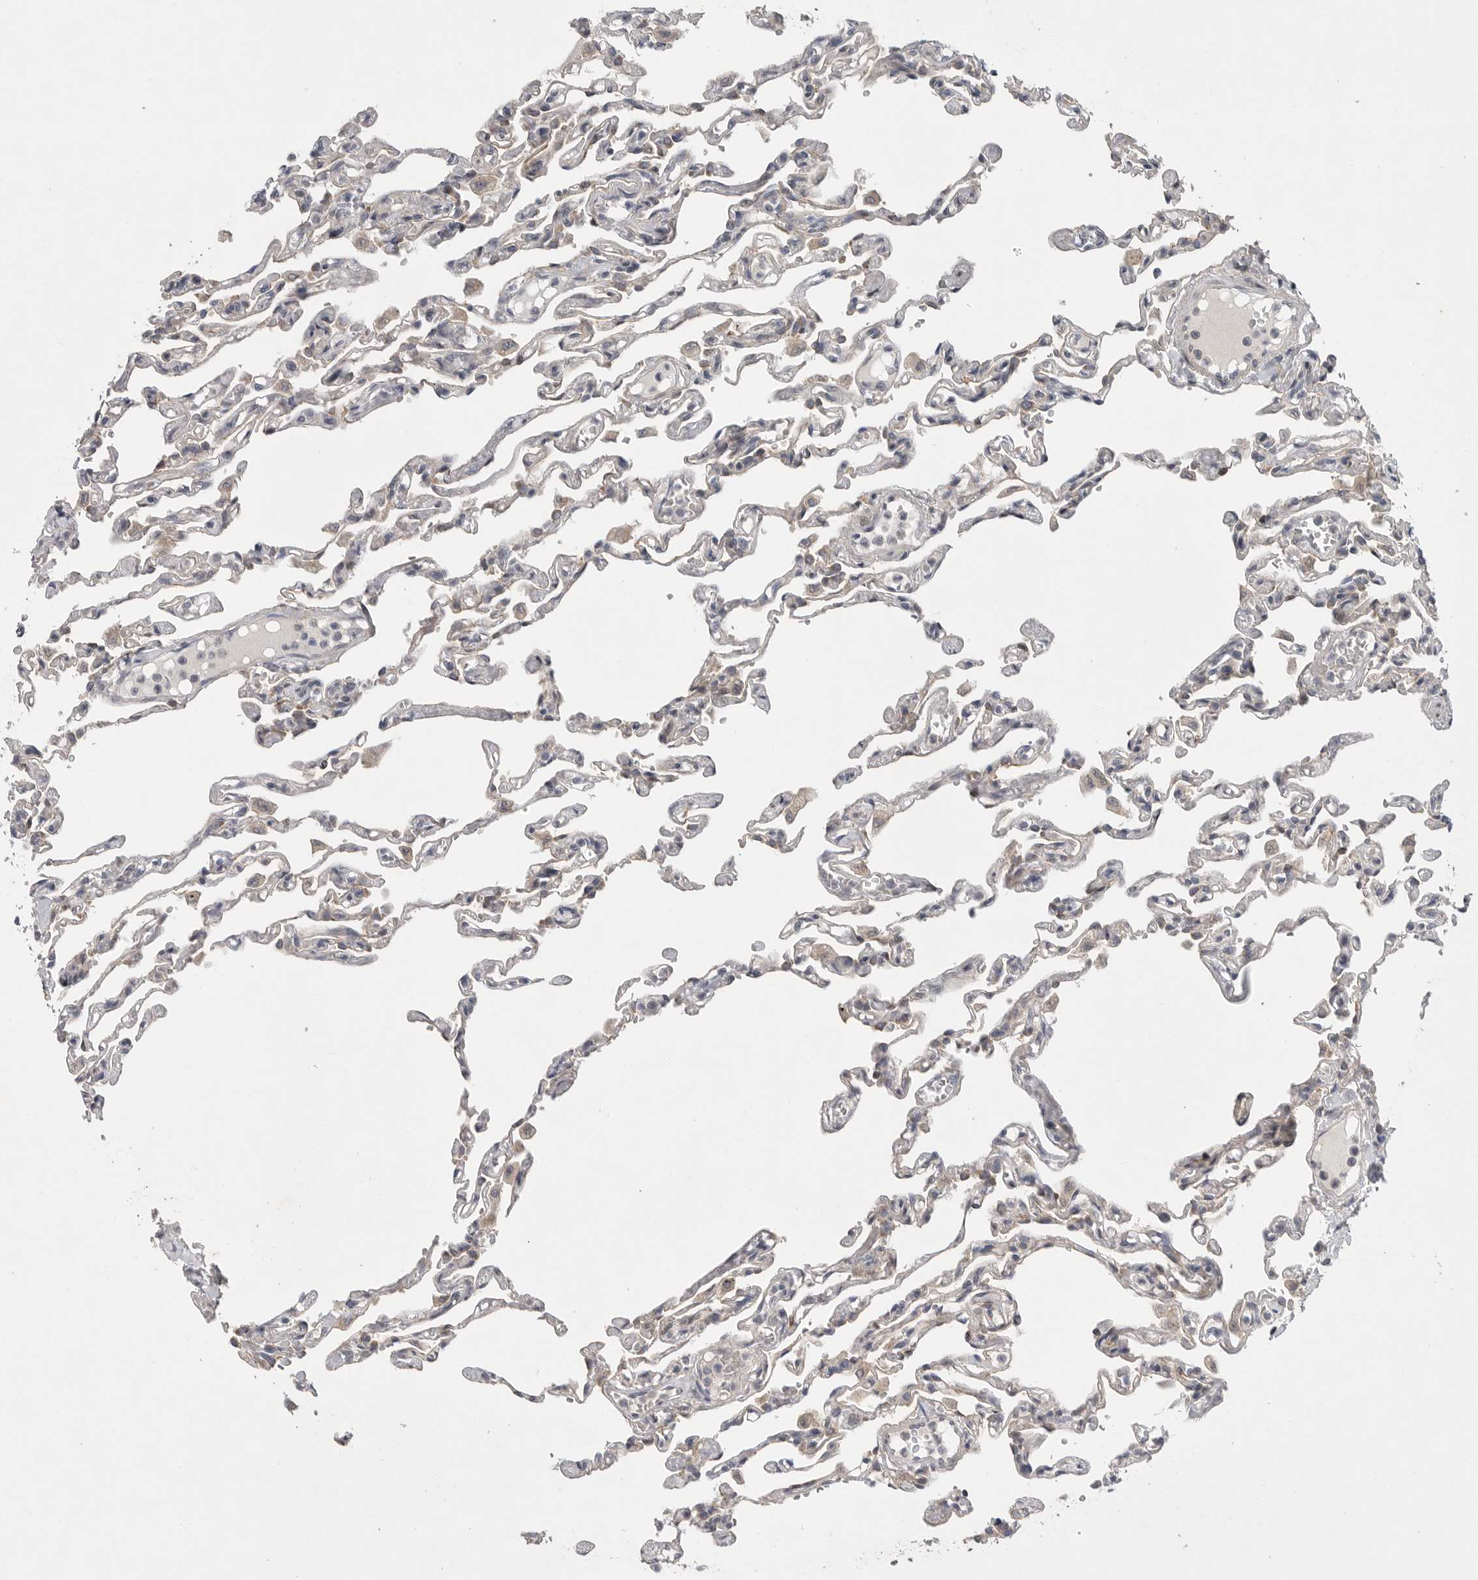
{"staining": {"intensity": "weak", "quantity": "<25%", "location": "cytoplasmic/membranous"}, "tissue": "lung", "cell_type": "Alveolar cells", "image_type": "normal", "snomed": [{"axis": "morphology", "description": "Normal tissue, NOS"}, {"axis": "topography", "description": "Lung"}], "caption": "Protein analysis of benign lung exhibits no significant expression in alveolar cells. (DAB (3,3'-diaminobenzidine) immunohistochemistry with hematoxylin counter stain).", "gene": "FBXO43", "patient": {"sex": "male", "age": 21}}